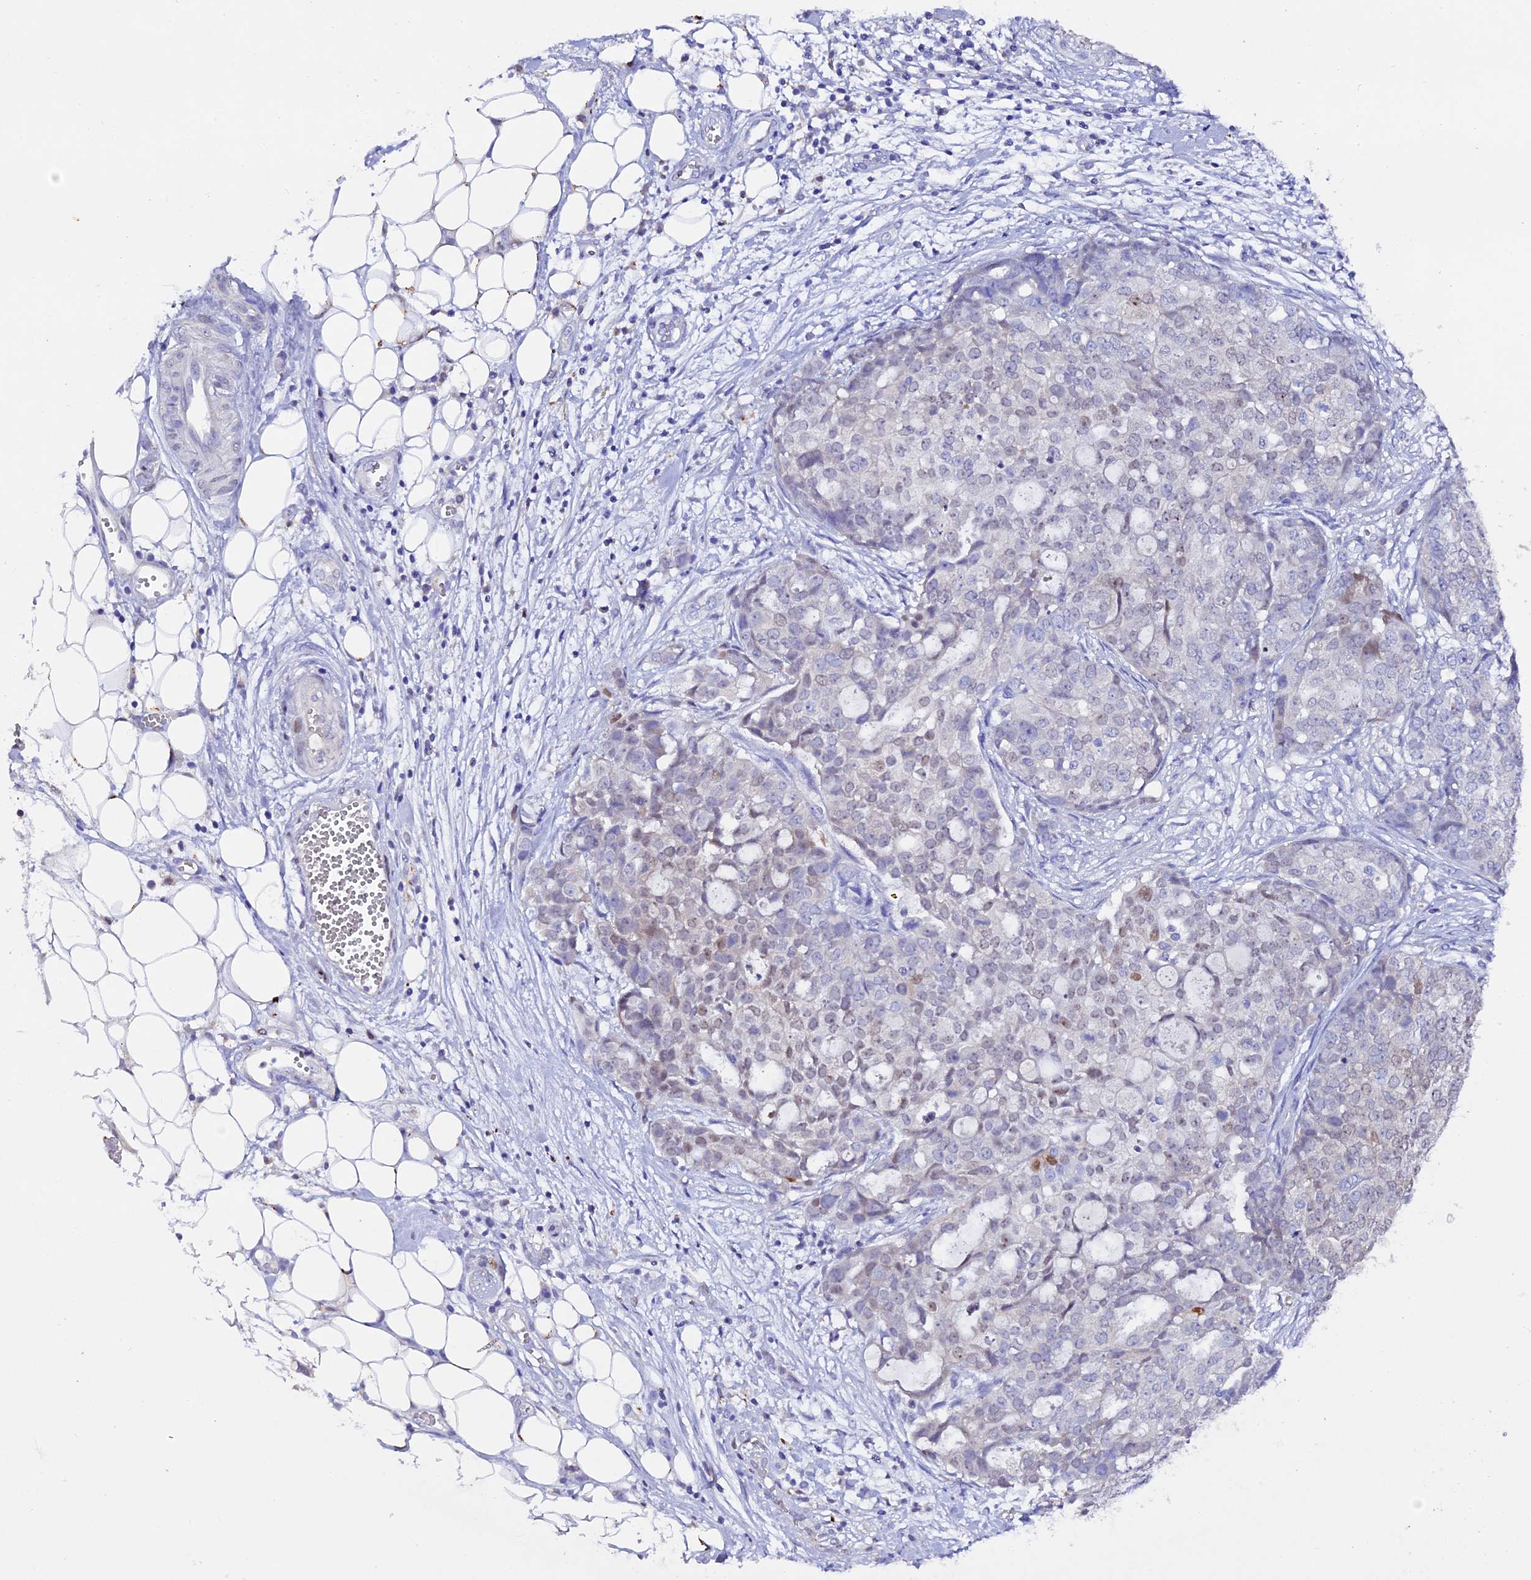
{"staining": {"intensity": "negative", "quantity": "none", "location": "none"}, "tissue": "ovarian cancer", "cell_type": "Tumor cells", "image_type": "cancer", "snomed": [{"axis": "morphology", "description": "Cystadenocarcinoma, serous, NOS"}, {"axis": "topography", "description": "Soft tissue"}, {"axis": "topography", "description": "Ovary"}], "caption": "IHC image of human ovarian serous cystadenocarcinoma stained for a protein (brown), which exhibits no staining in tumor cells.", "gene": "TGDS", "patient": {"sex": "female", "age": 57}}